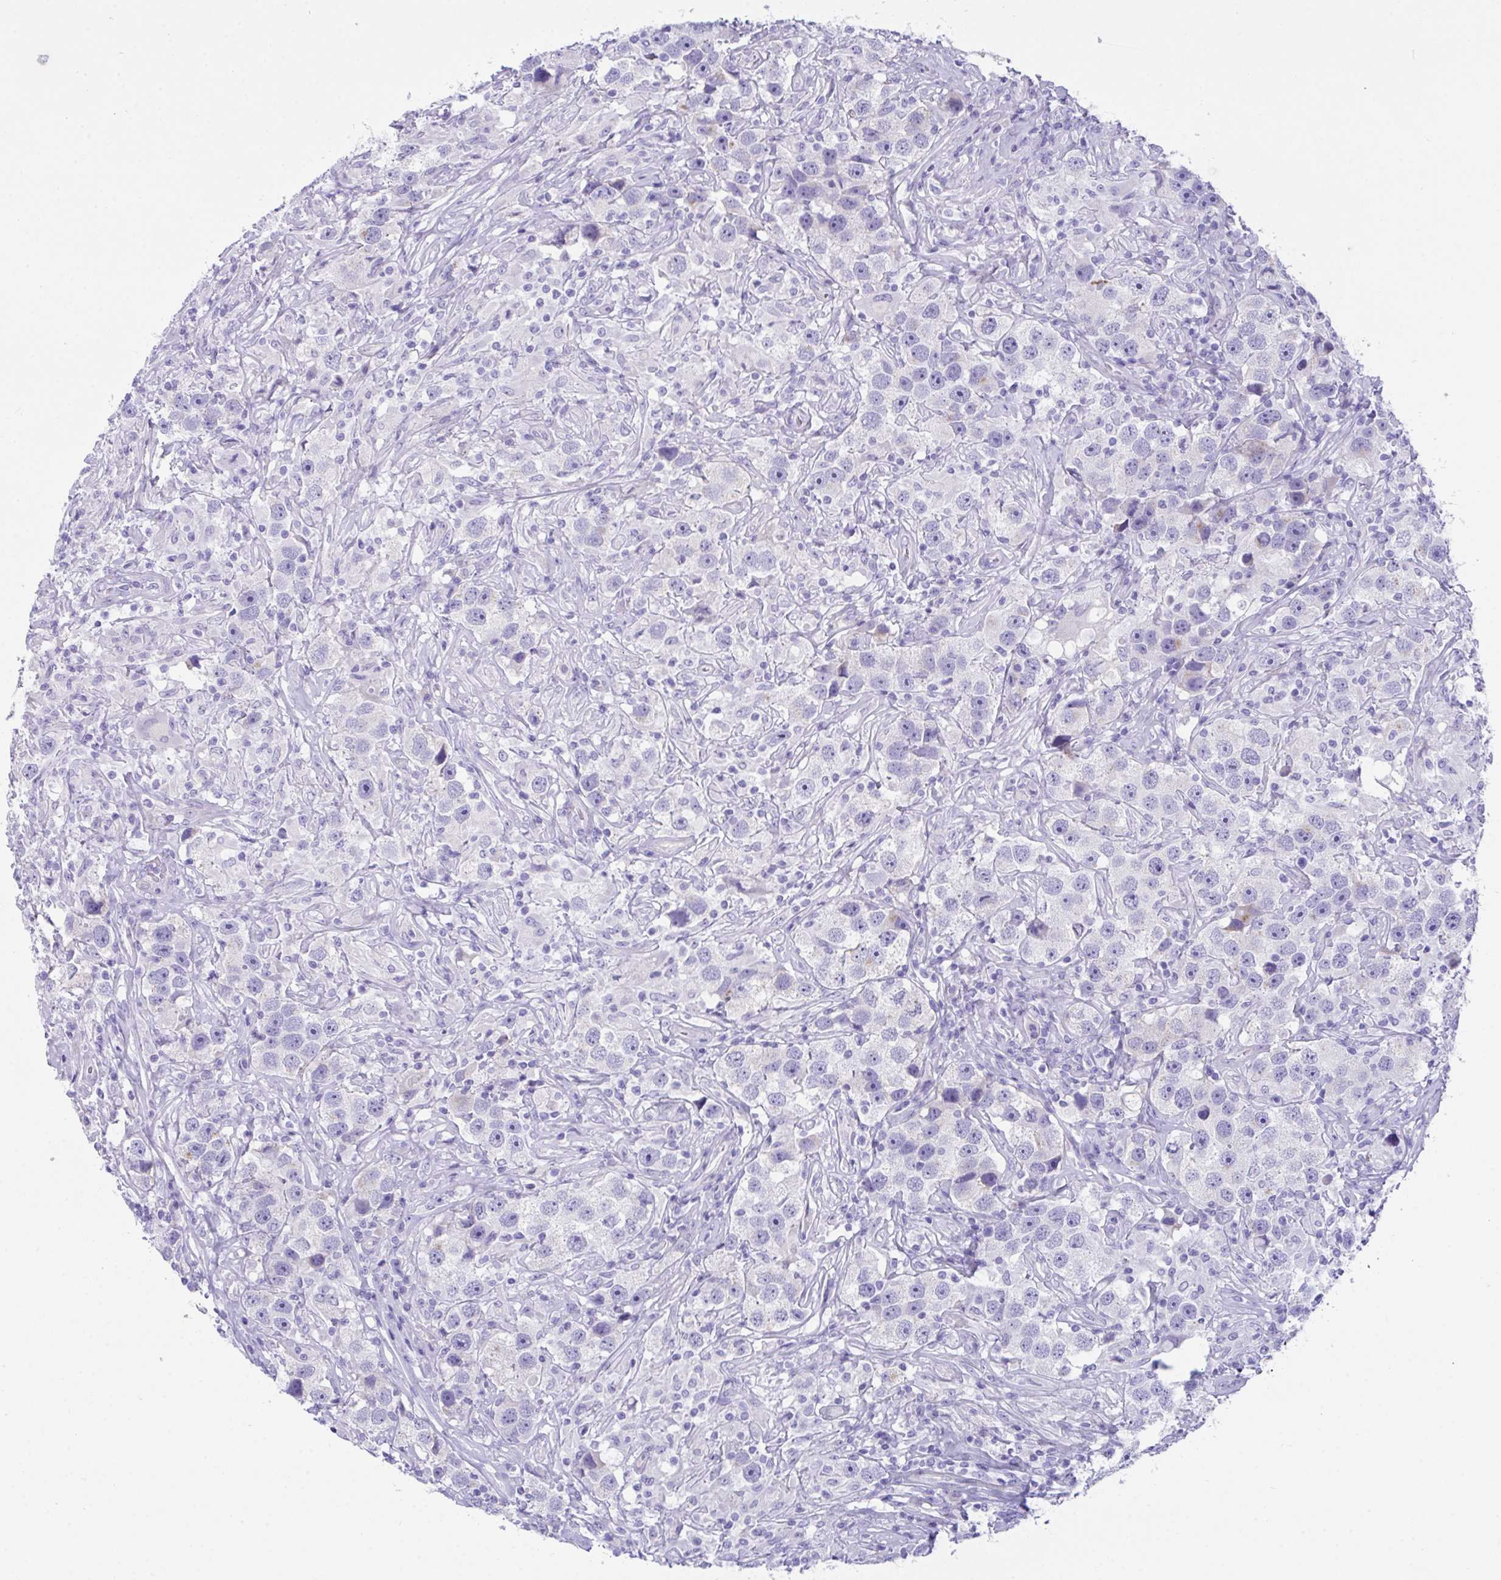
{"staining": {"intensity": "negative", "quantity": "none", "location": "none"}, "tissue": "testis cancer", "cell_type": "Tumor cells", "image_type": "cancer", "snomed": [{"axis": "morphology", "description": "Seminoma, NOS"}, {"axis": "topography", "description": "Testis"}], "caption": "DAB (3,3'-diaminobenzidine) immunohistochemical staining of human seminoma (testis) shows no significant expression in tumor cells.", "gene": "TMEM106B", "patient": {"sex": "male", "age": 49}}